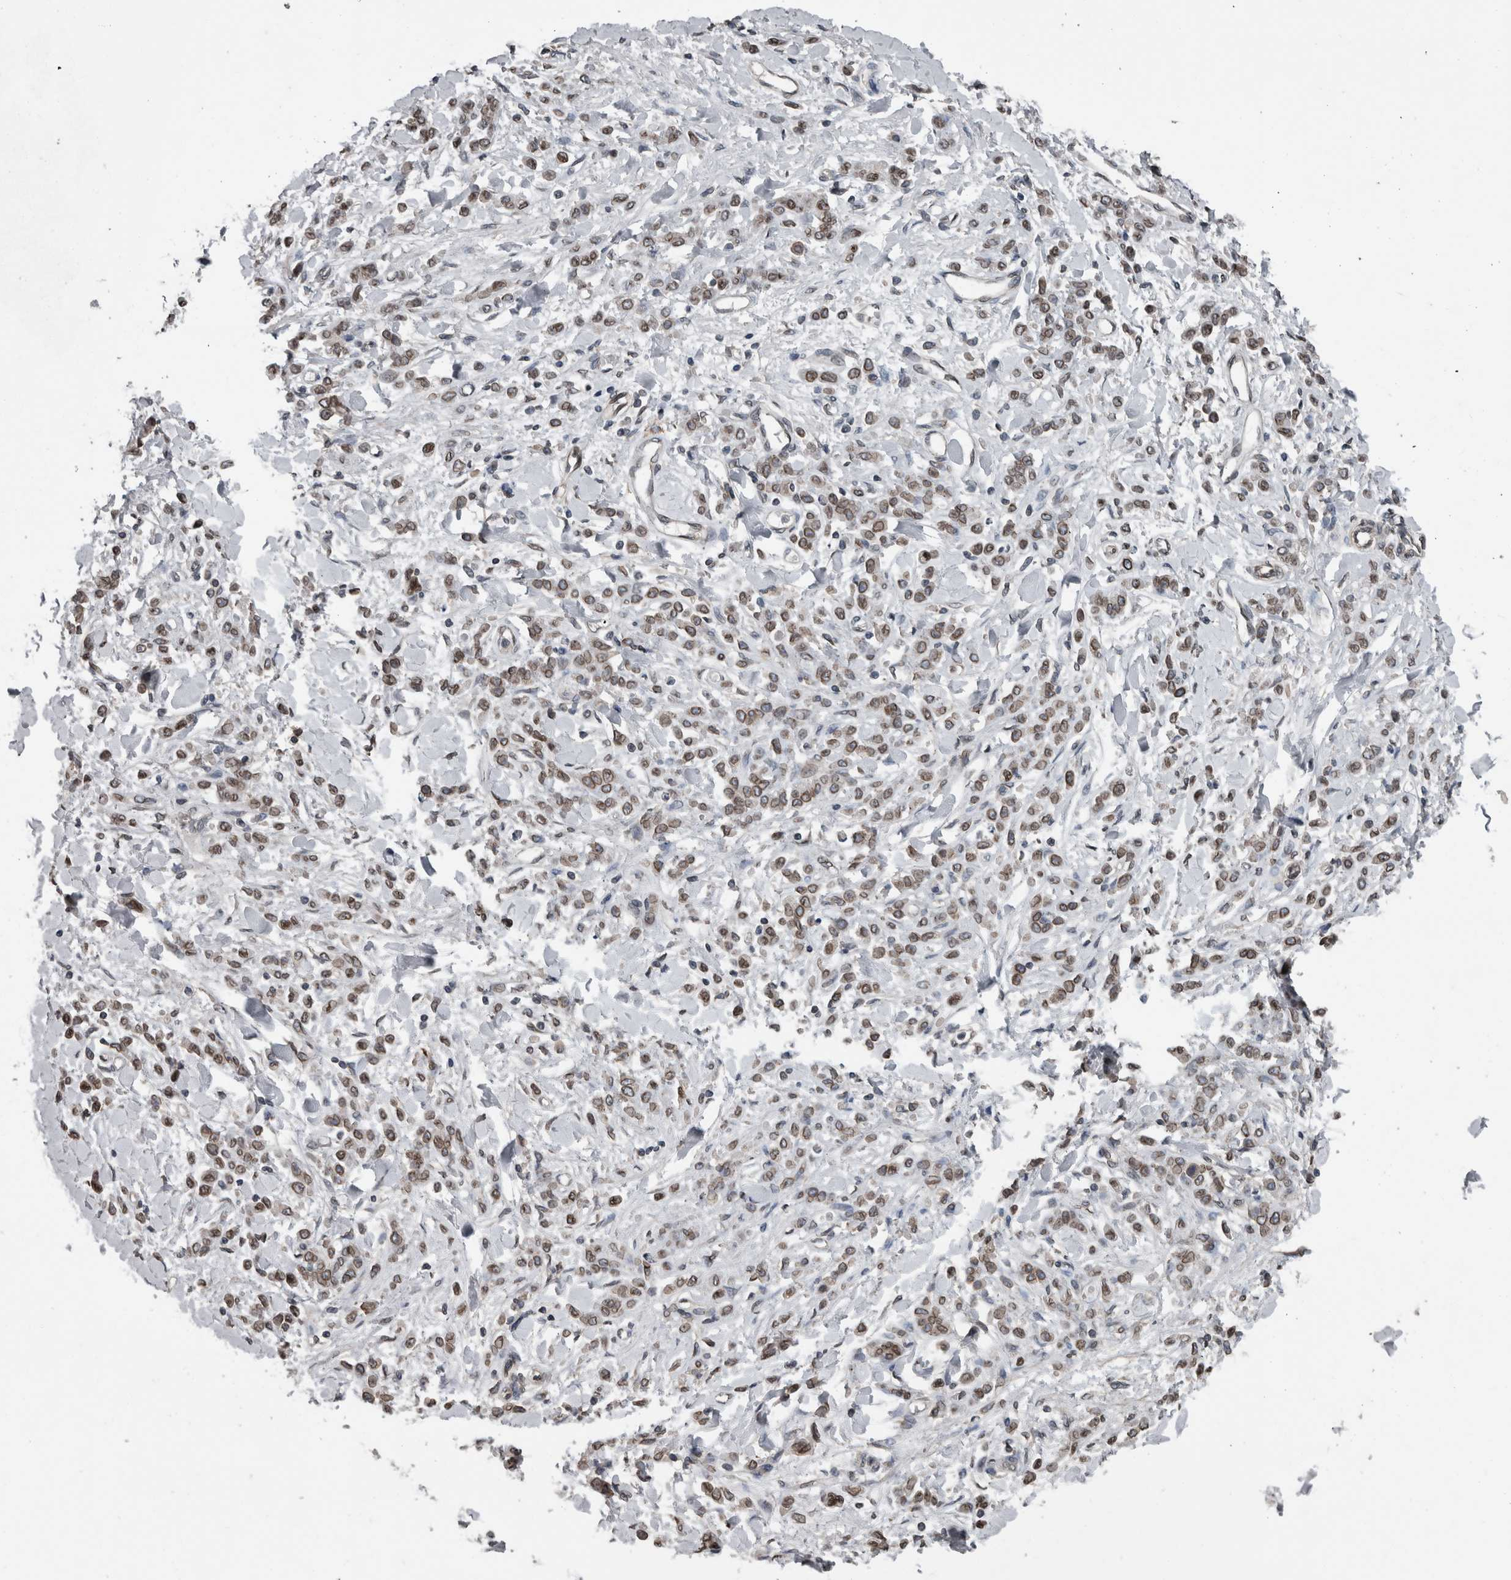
{"staining": {"intensity": "moderate", "quantity": ">75%", "location": "cytoplasmic/membranous,nuclear"}, "tissue": "stomach cancer", "cell_type": "Tumor cells", "image_type": "cancer", "snomed": [{"axis": "morphology", "description": "Normal tissue, NOS"}, {"axis": "morphology", "description": "Adenocarcinoma, NOS"}, {"axis": "topography", "description": "Stomach"}], "caption": "Immunohistochemical staining of human stomach cancer exhibits medium levels of moderate cytoplasmic/membranous and nuclear staining in approximately >75% of tumor cells.", "gene": "RANBP2", "patient": {"sex": "male", "age": 82}}